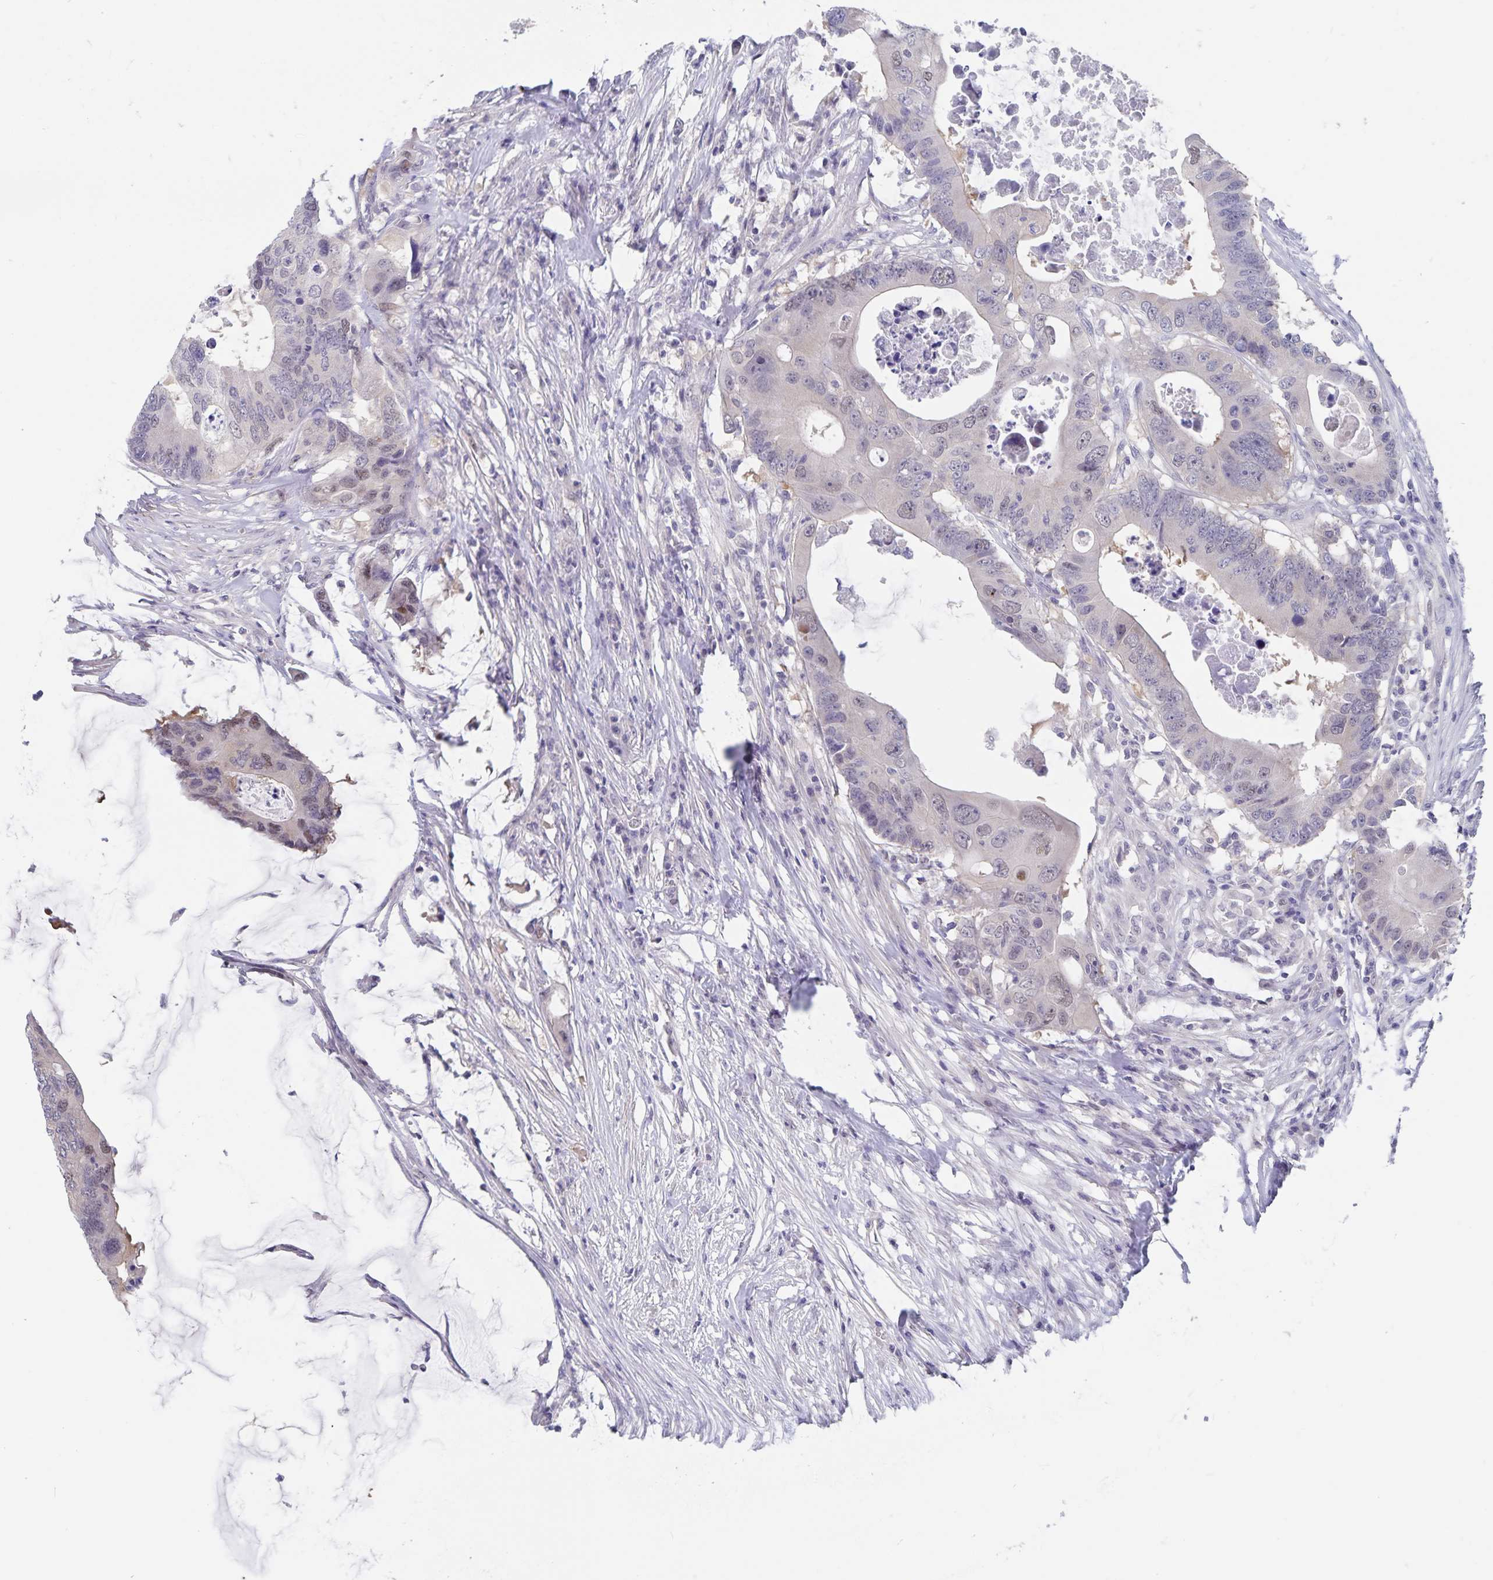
{"staining": {"intensity": "negative", "quantity": "none", "location": "none"}, "tissue": "colorectal cancer", "cell_type": "Tumor cells", "image_type": "cancer", "snomed": [{"axis": "morphology", "description": "Adenocarcinoma, NOS"}, {"axis": "topography", "description": "Colon"}], "caption": "Immunohistochemistry (IHC) of adenocarcinoma (colorectal) displays no staining in tumor cells. The staining was performed using DAB to visualize the protein expression in brown, while the nuclei were stained in blue with hematoxylin (Magnification: 20x).", "gene": "BAG6", "patient": {"sex": "male", "age": 71}}